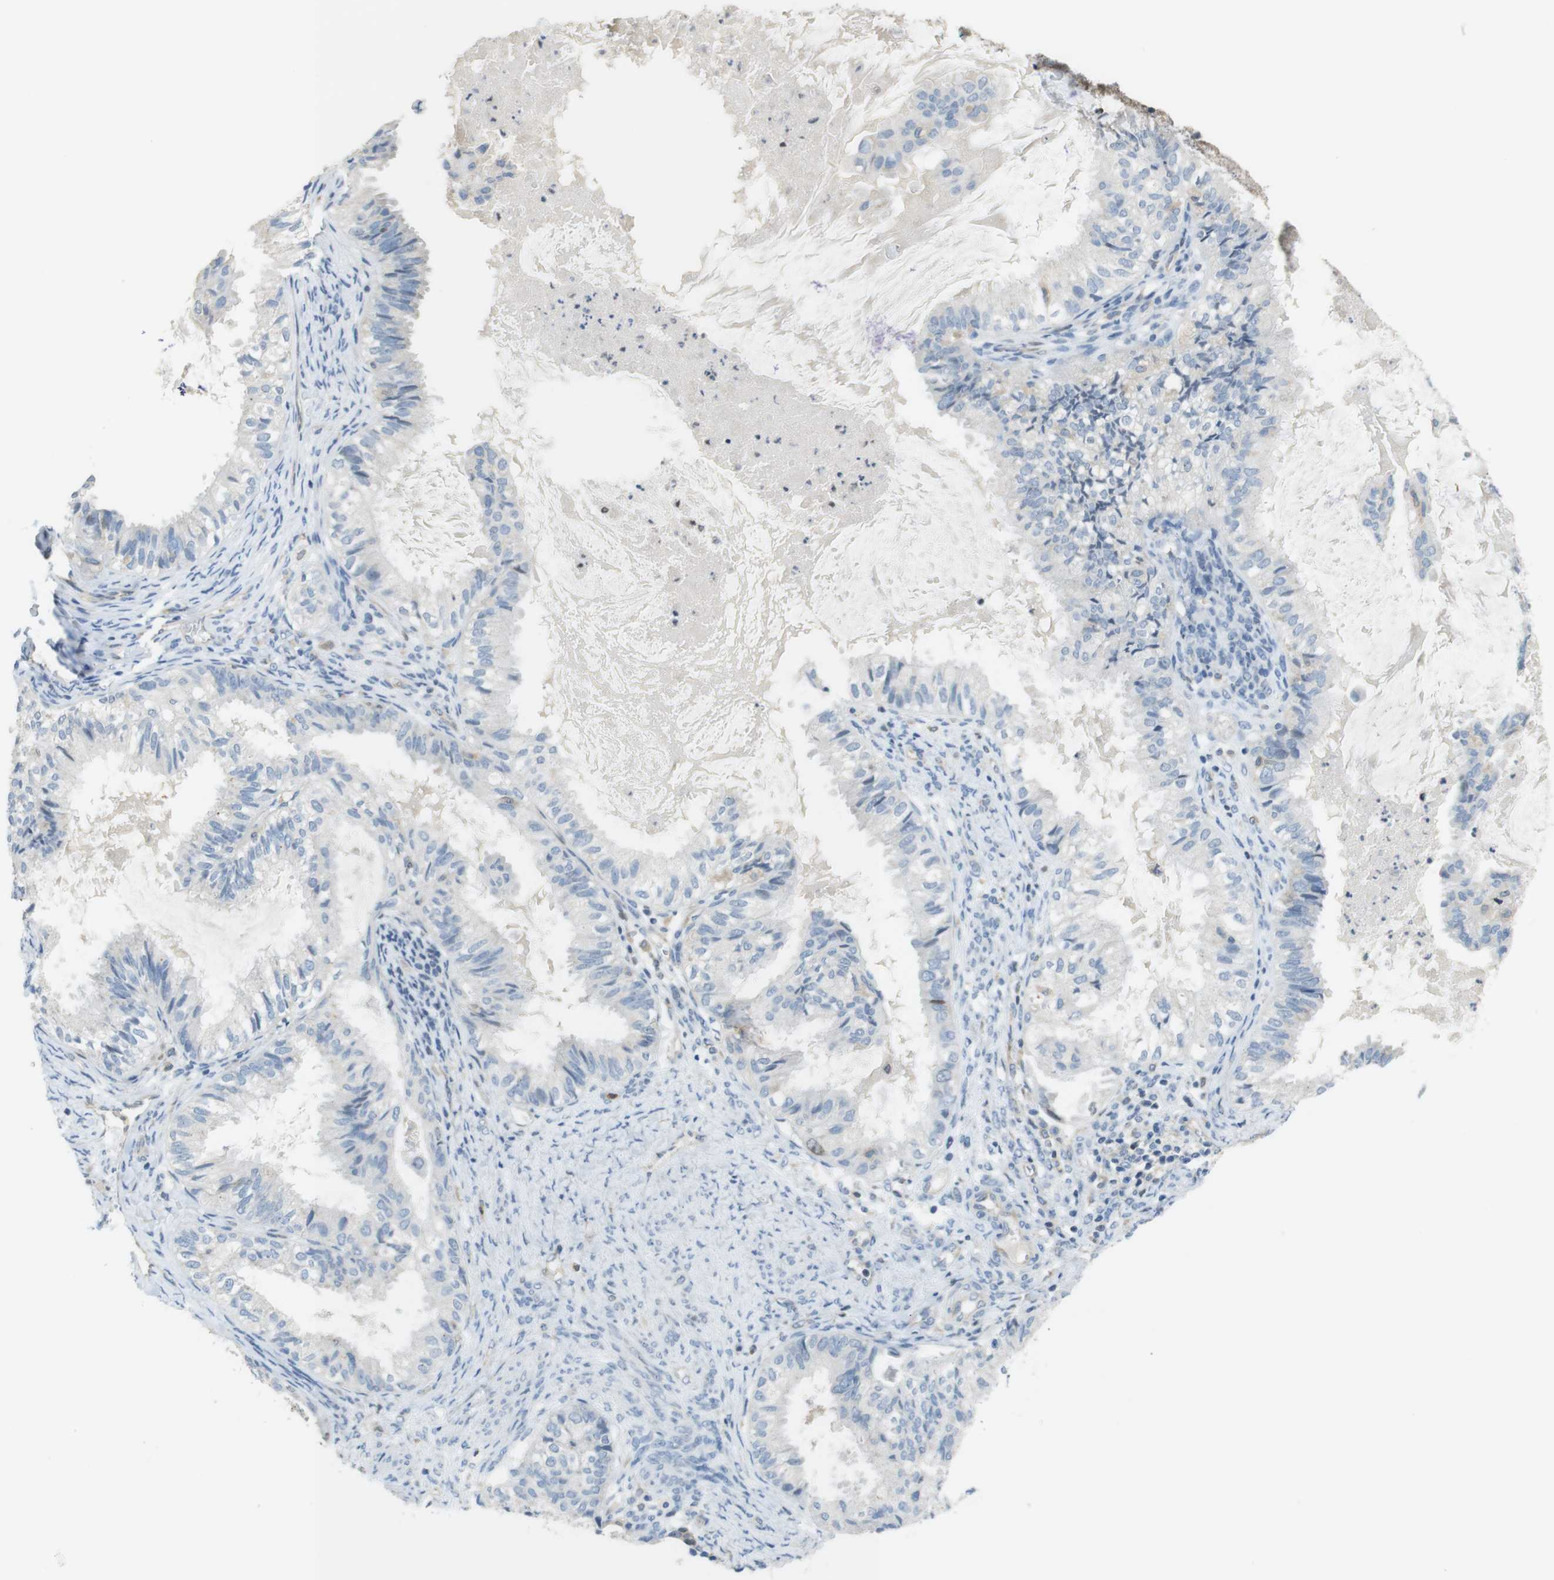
{"staining": {"intensity": "negative", "quantity": "none", "location": "none"}, "tissue": "cervical cancer", "cell_type": "Tumor cells", "image_type": "cancer", "snomed": [{"axis": "morphology", "description": "Normal tissue, NOS"}, {"axis": "morphology", "description": "Adenocarcinoma, NOS"}, {"axis": "topography", "description": "Cervix"}, {"axis": "topography", "description": "Endometrium"}], "caption": "IHC histopathology image of neoplastic tissue: human cervical cancer stained with DAB (3,3'-diaminobenzidine) reveals no significant protein staining in tumor cells.", "gene": "PCDH10", "patient": {"sex": "female", "age": 86}}